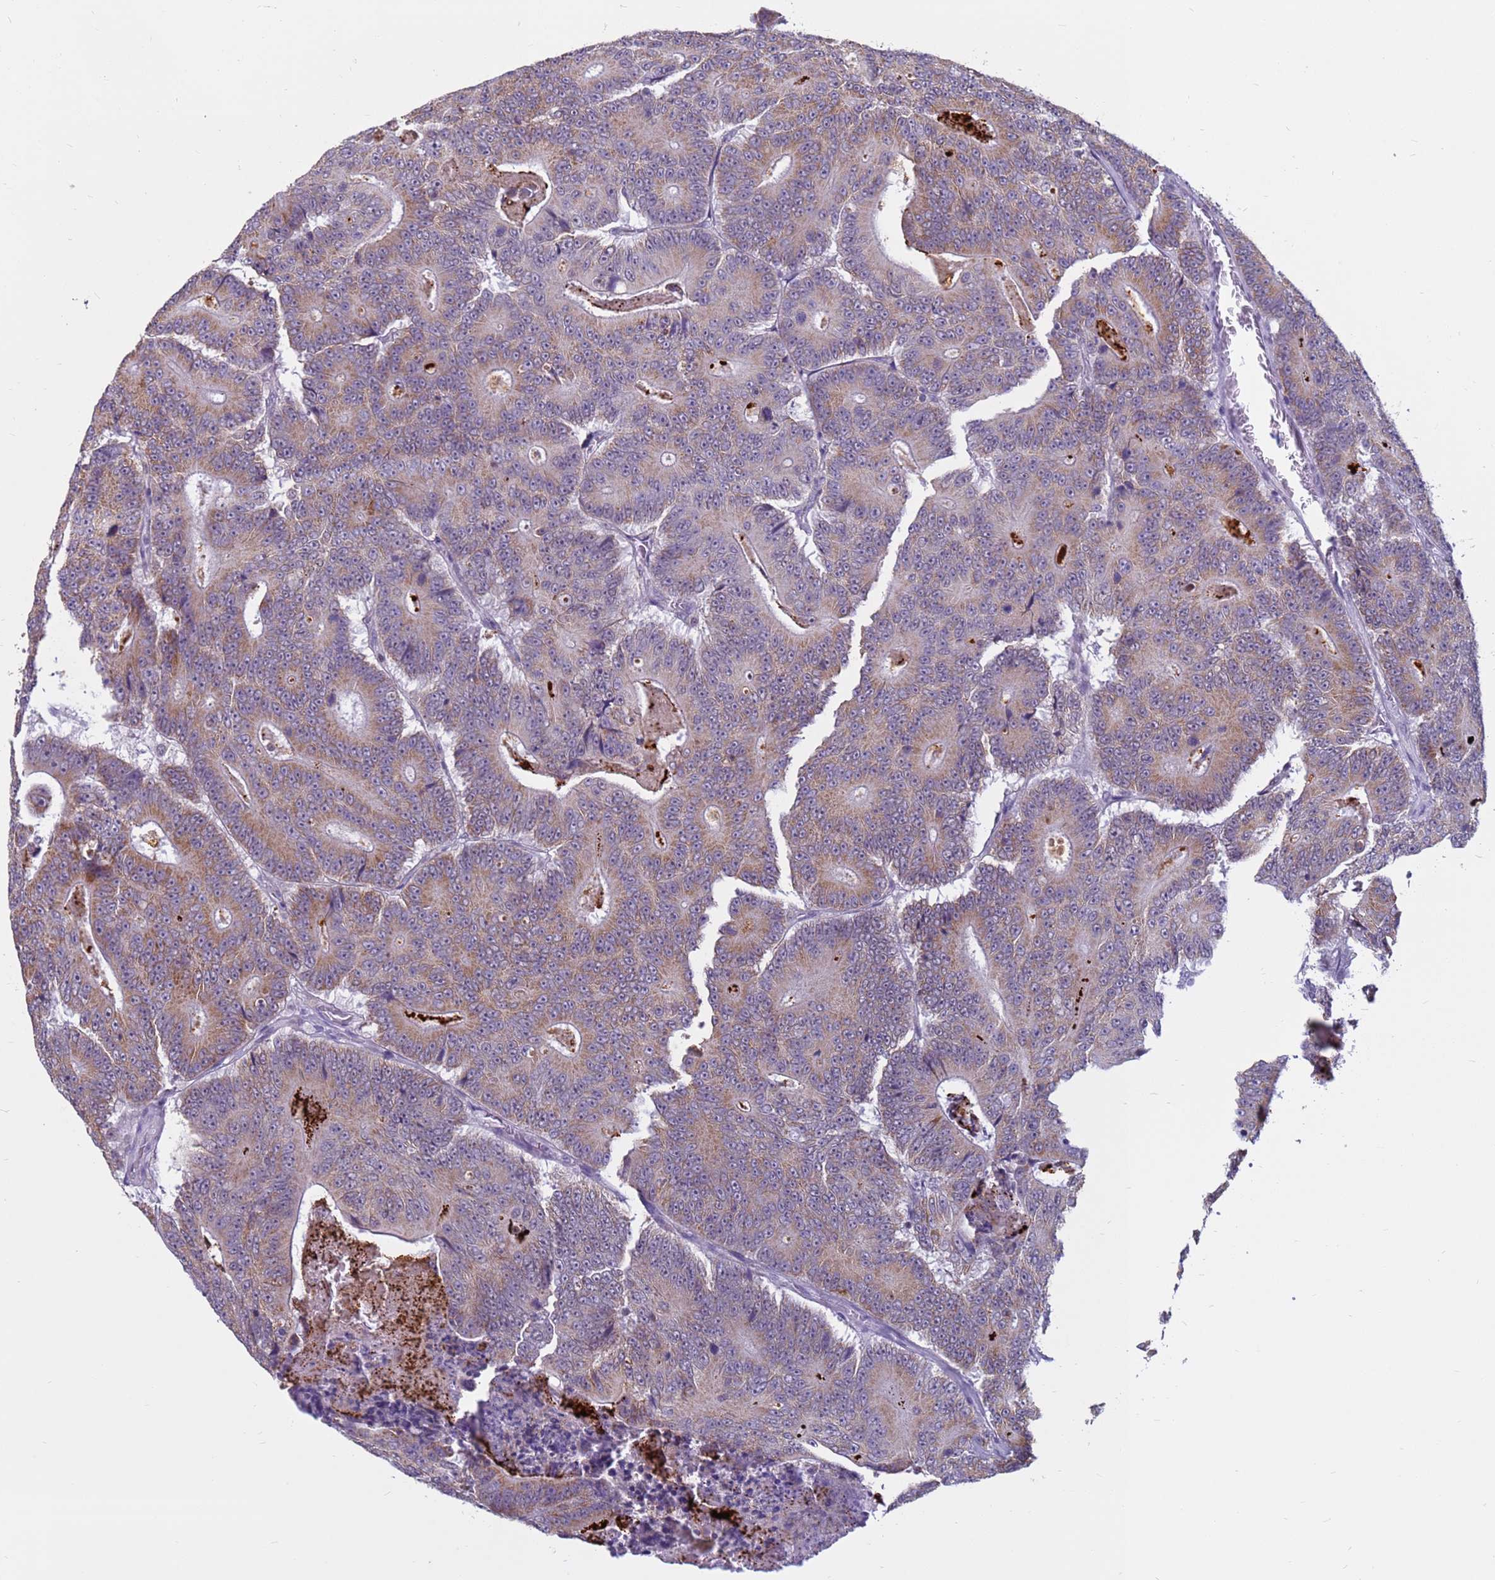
{"staining": {"intensity": "weak", "quantity": "25%-75%", "location": "cytoplasmic/membranous"}, "tissue": "colorectal cancer", "cell_type": "Tumor cells", "image_type": "cancer", "snomed": [{"axis": "morphology", "description": "Adenocarcinoma, NOS"}, {"axis": "topography", "description": "Colon"}], "caption": "Tumor cells show low levels of weak cytoplasmic/membranous positivity in approximately 25%-75% of cells in colorectal cancer (adenocarcinoma).", "gene": "CDK2AP2", "patient": {"sex": "male", "age": 83}}